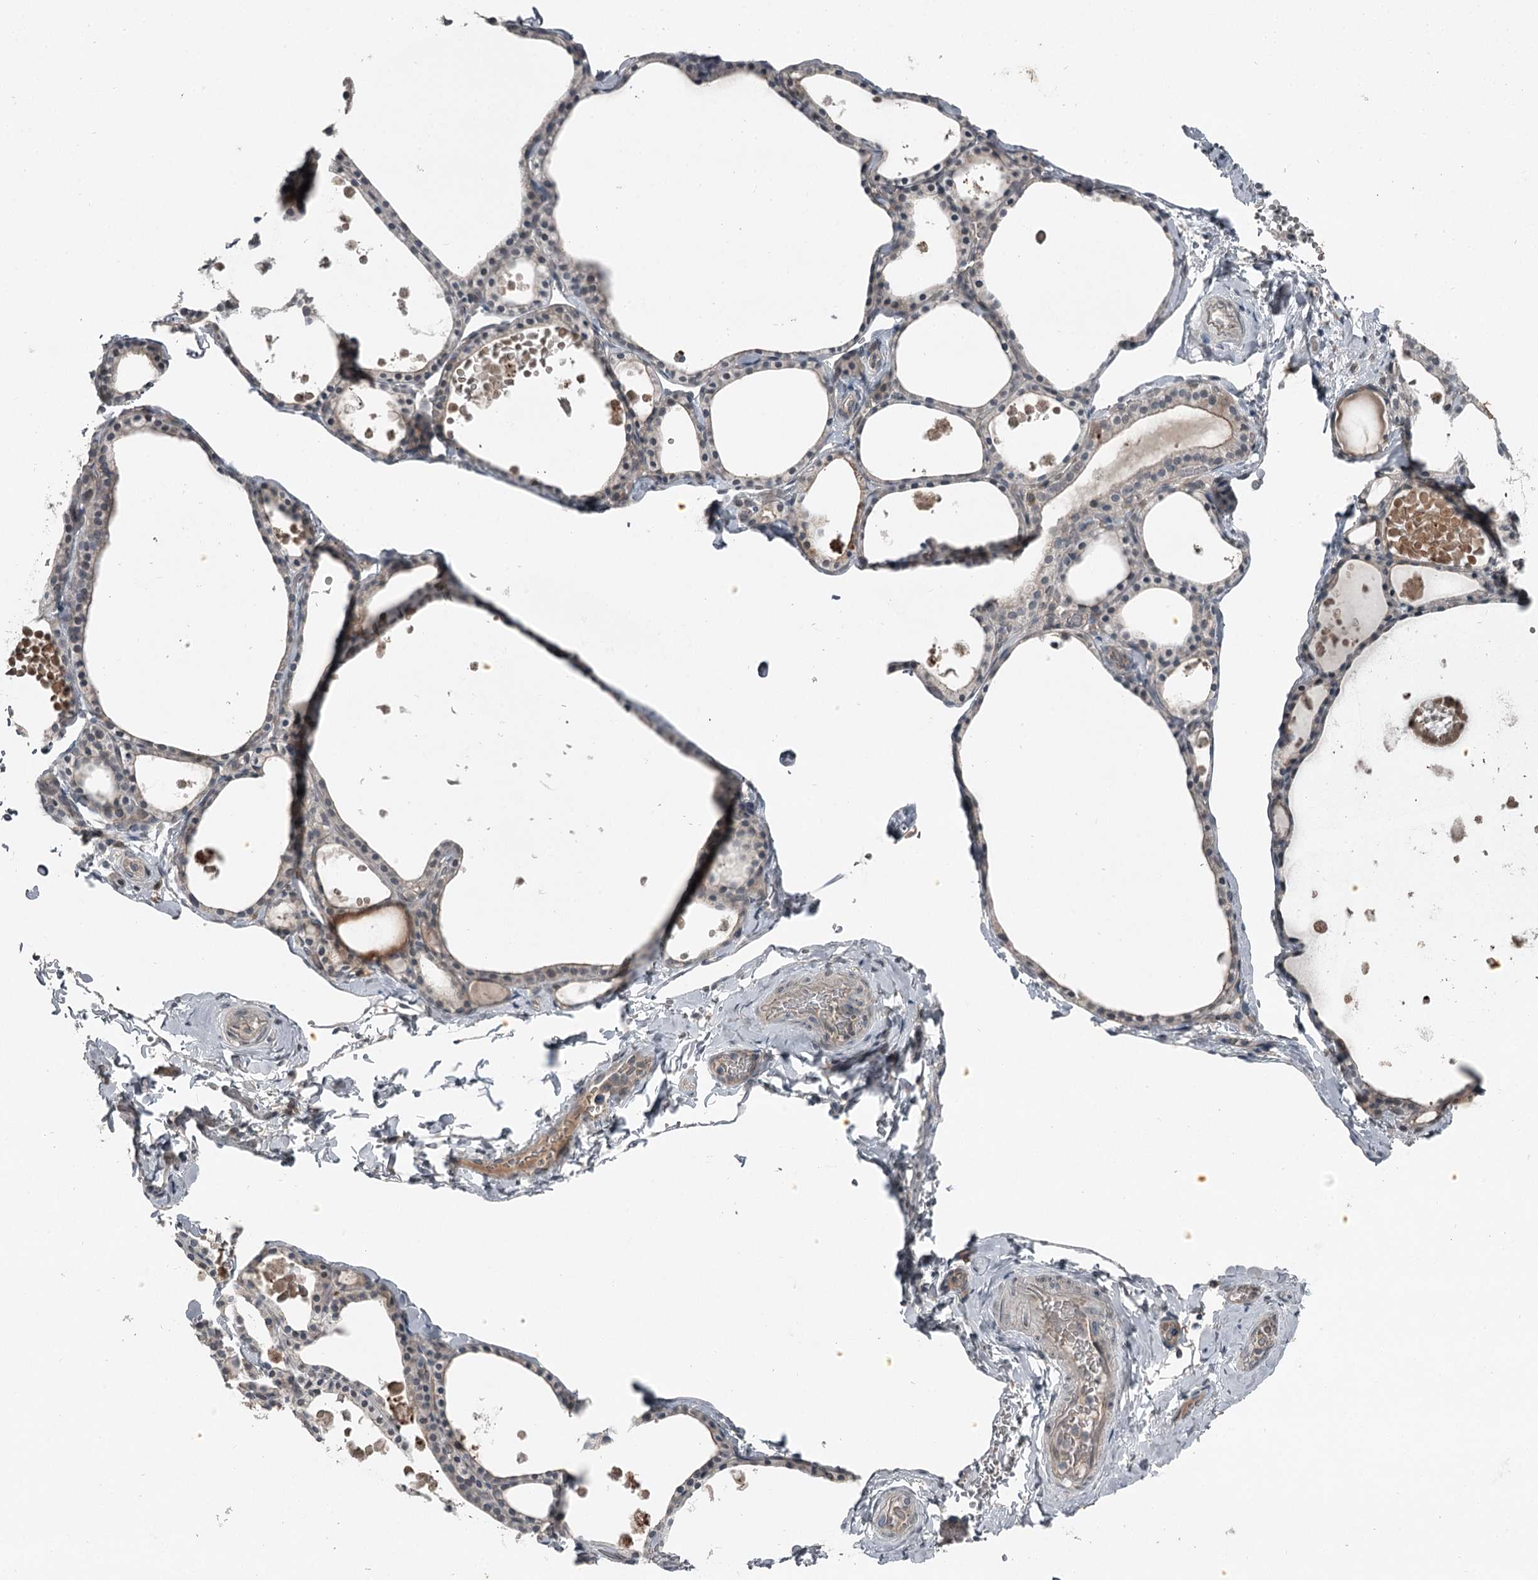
{"staining": {"intensity": "negative", "quantity": "none", "location": "none"}, "tissue": "thyroid gland", "cell_type": "Glandular cells", "image_type": "normal", "snomed": [{"axis": "morphology", "description": "Normal tissue, NOS"}, {"axis": "topography", "description": "Thyroid gland"}], "caption": "Glandular cells show no significant staining in normal thyroid gland.", "gene": "SLC39A8", "patient": {"sex": "male", "age": 56}}